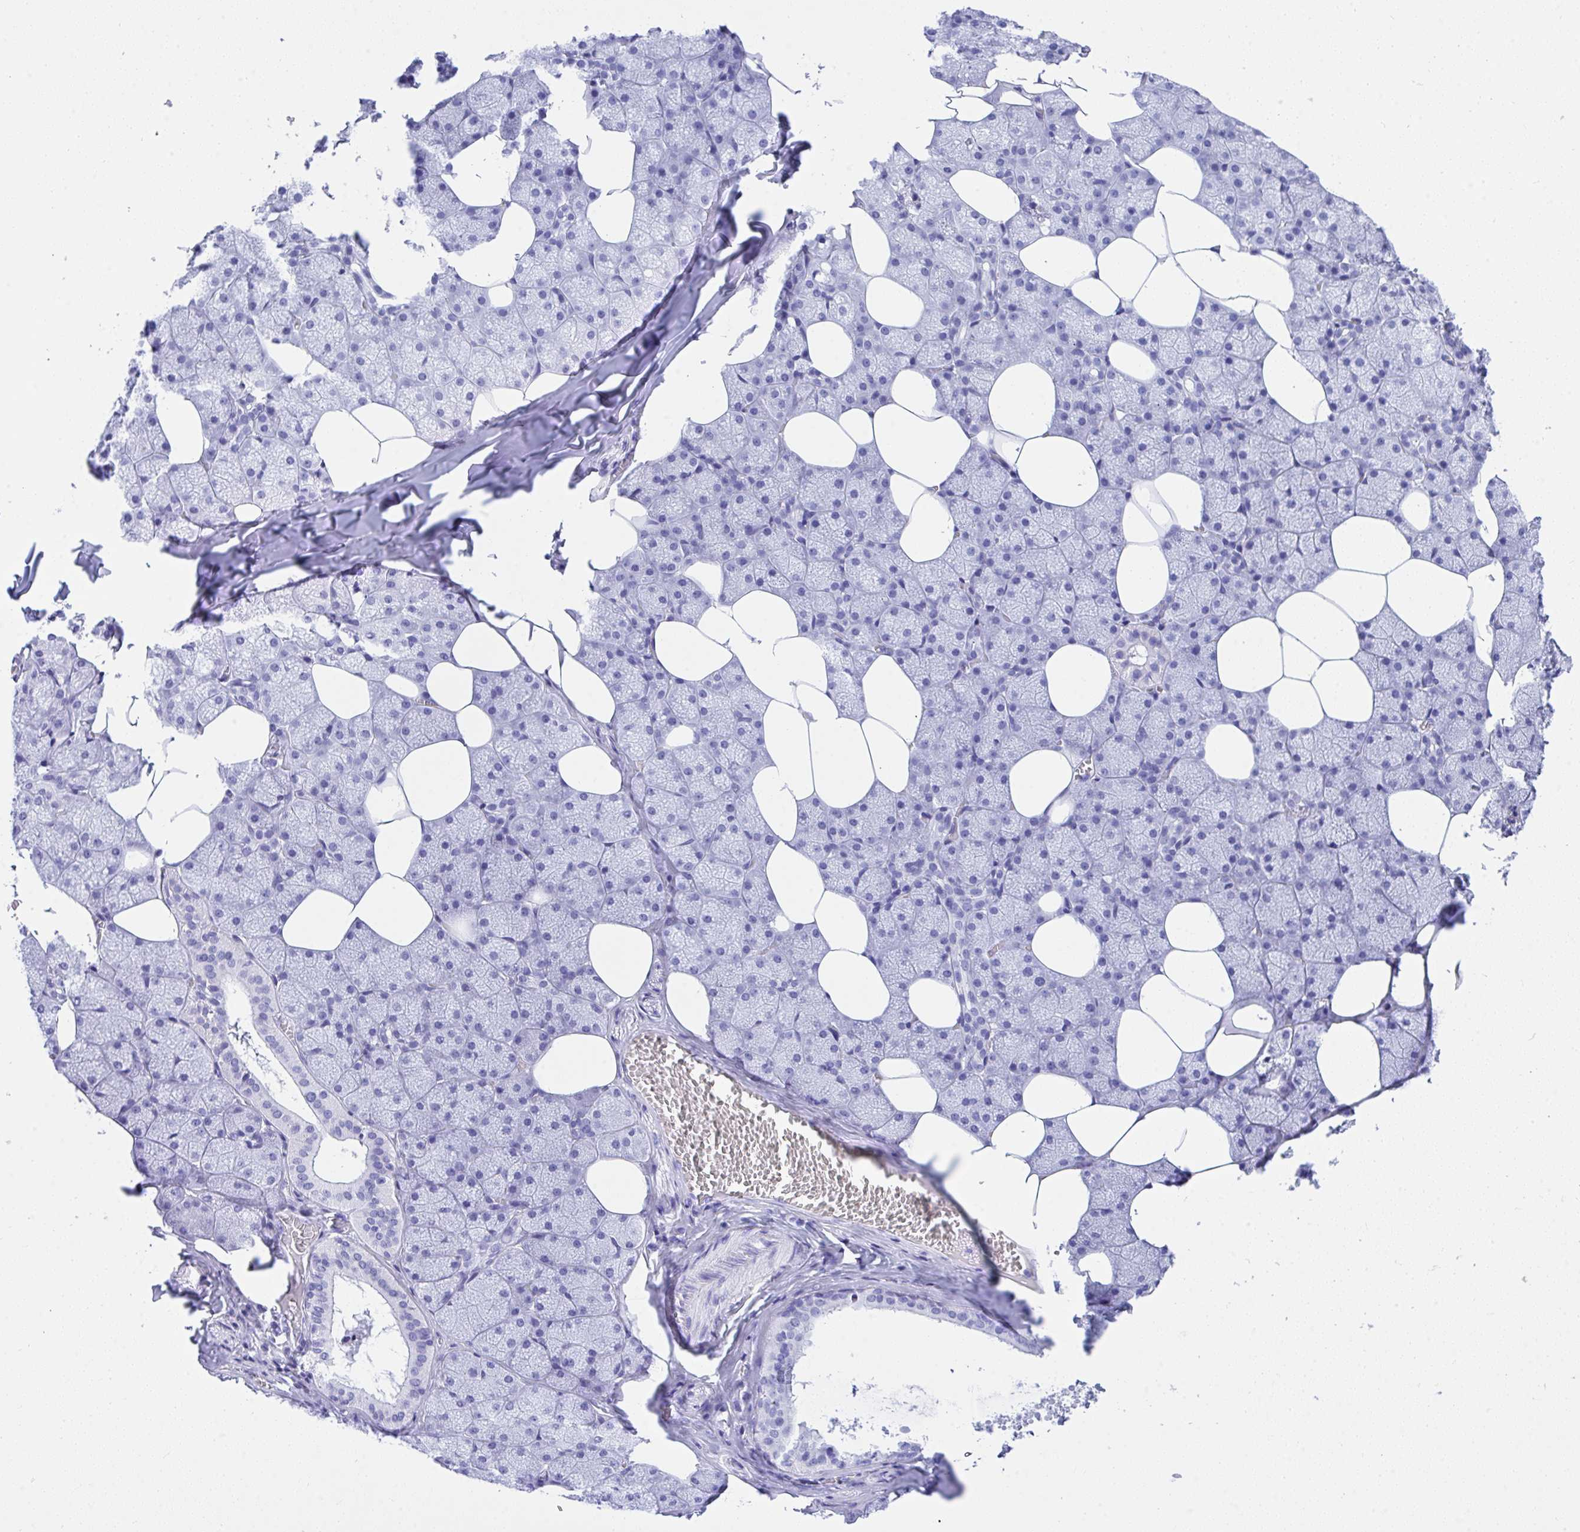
{"staining": {"intensity": "negative", "quantity": "none", "location": "none"}, "tissue": "salivary gland", "cell_type": "Glandular cells", "image_type": "normal", "snomed": [{"axis": "morphology", "description": "Normal tissue, NOS"}, {"axis": "topography", "description": "Salivary gland"}, {"axis": "topography", "description": "Peripheral nerve tissue"}], "caption": "IHC image of benign salivary gland stained for a protein (brown), which exhibits no positivity in glandular cells.", "gene": "ANK1", "patient": {"sex": "male", "age": 38}}